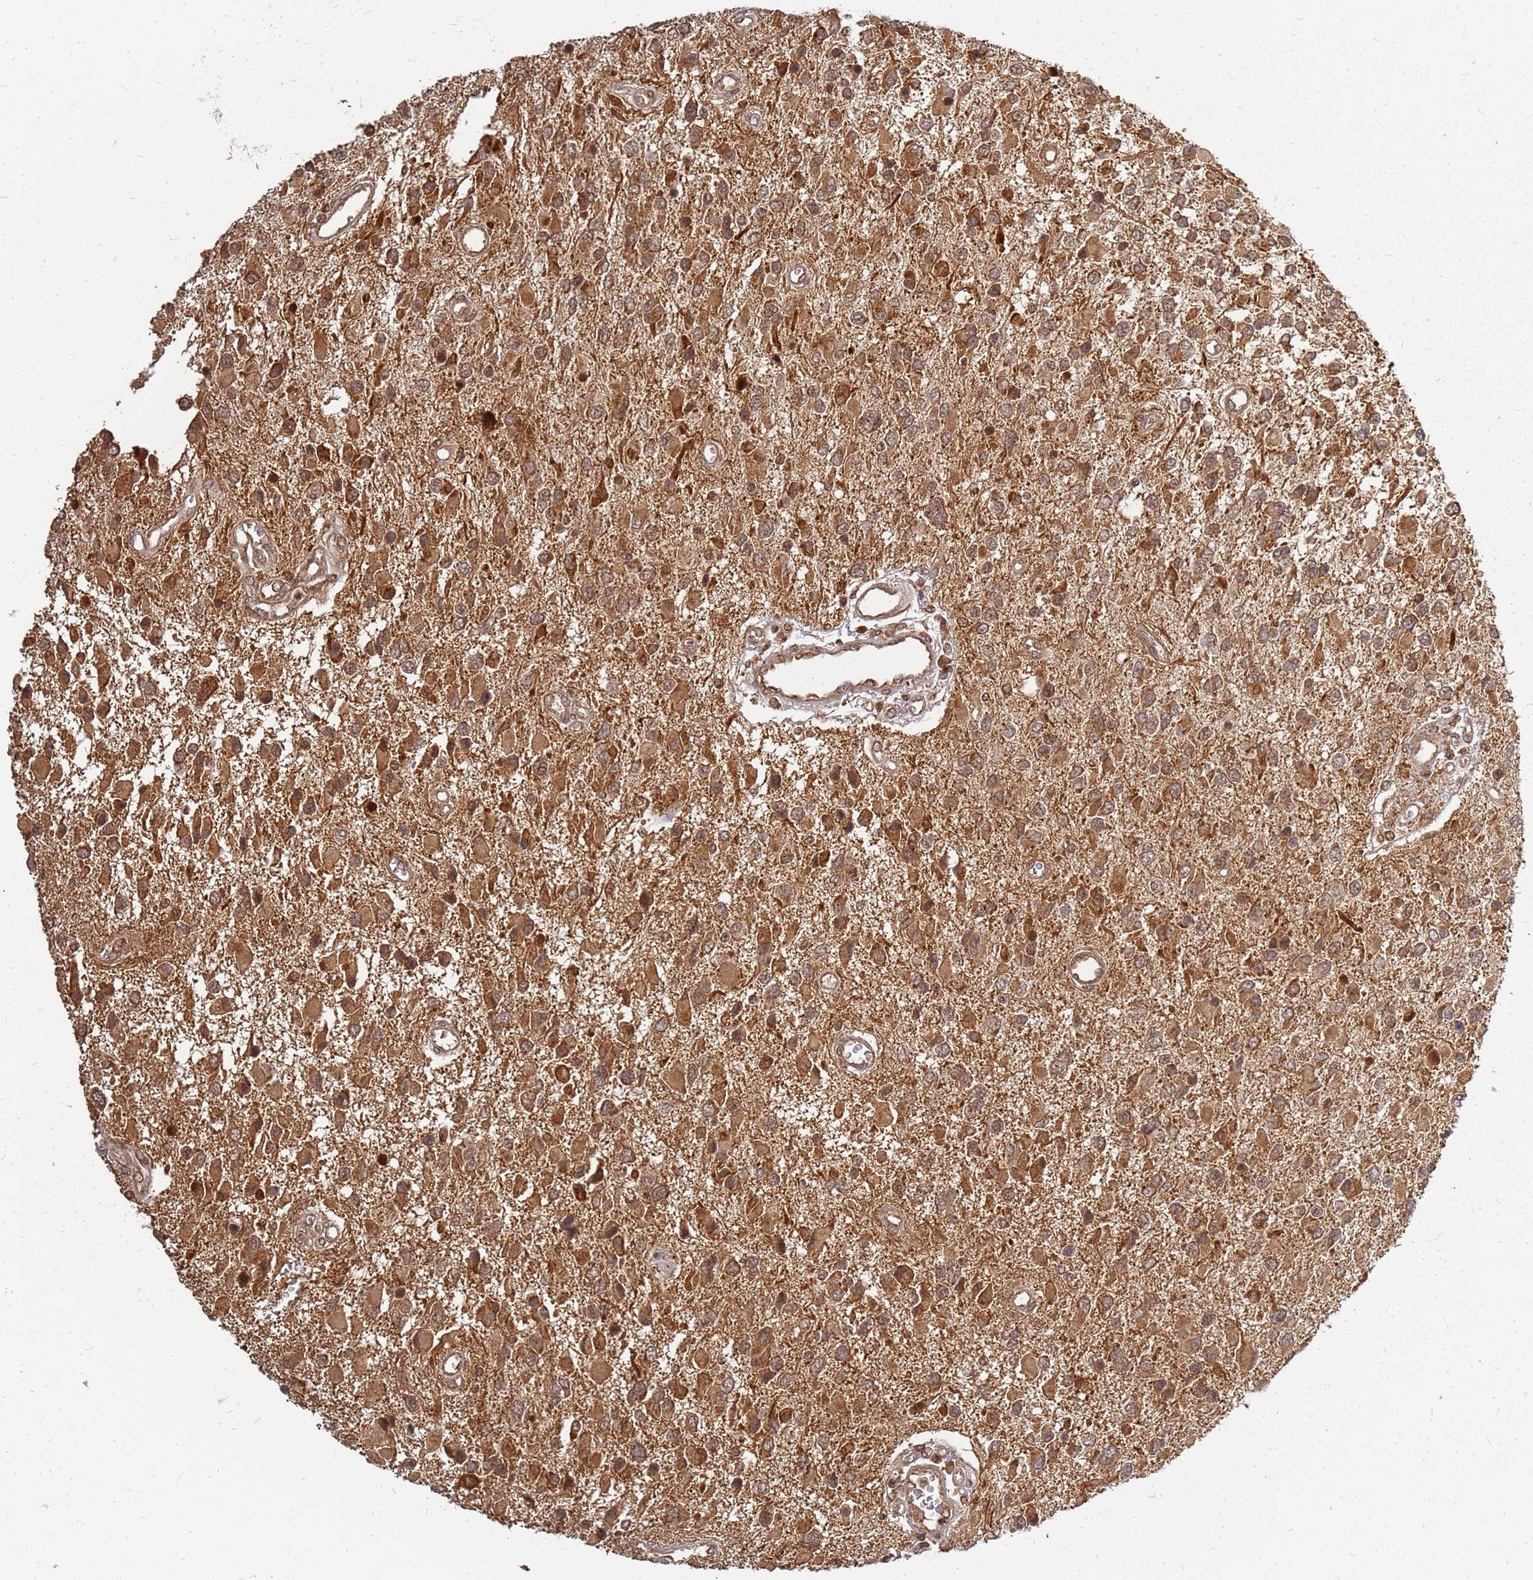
{"staining": {"intensity": "moderate", "quantity": ">75%", "location": "cytoplasmic/membranous"}, "tissue": "glioma", "cell_type": "Tumor cells", "image_type": "cancer", "snomed": [{"axis": "morphology", "description": "Glioma, malignant, High grade"}, {"axis": "topography", "description": "Brain"}], "caption": "High-grade glioma (malignant) tissue exhibits moderate cytoplasmic/membranous positivity in about >75% of tumor cells", "gene": "CCDC159", "patient": {"sex": "male", "age": 53}}